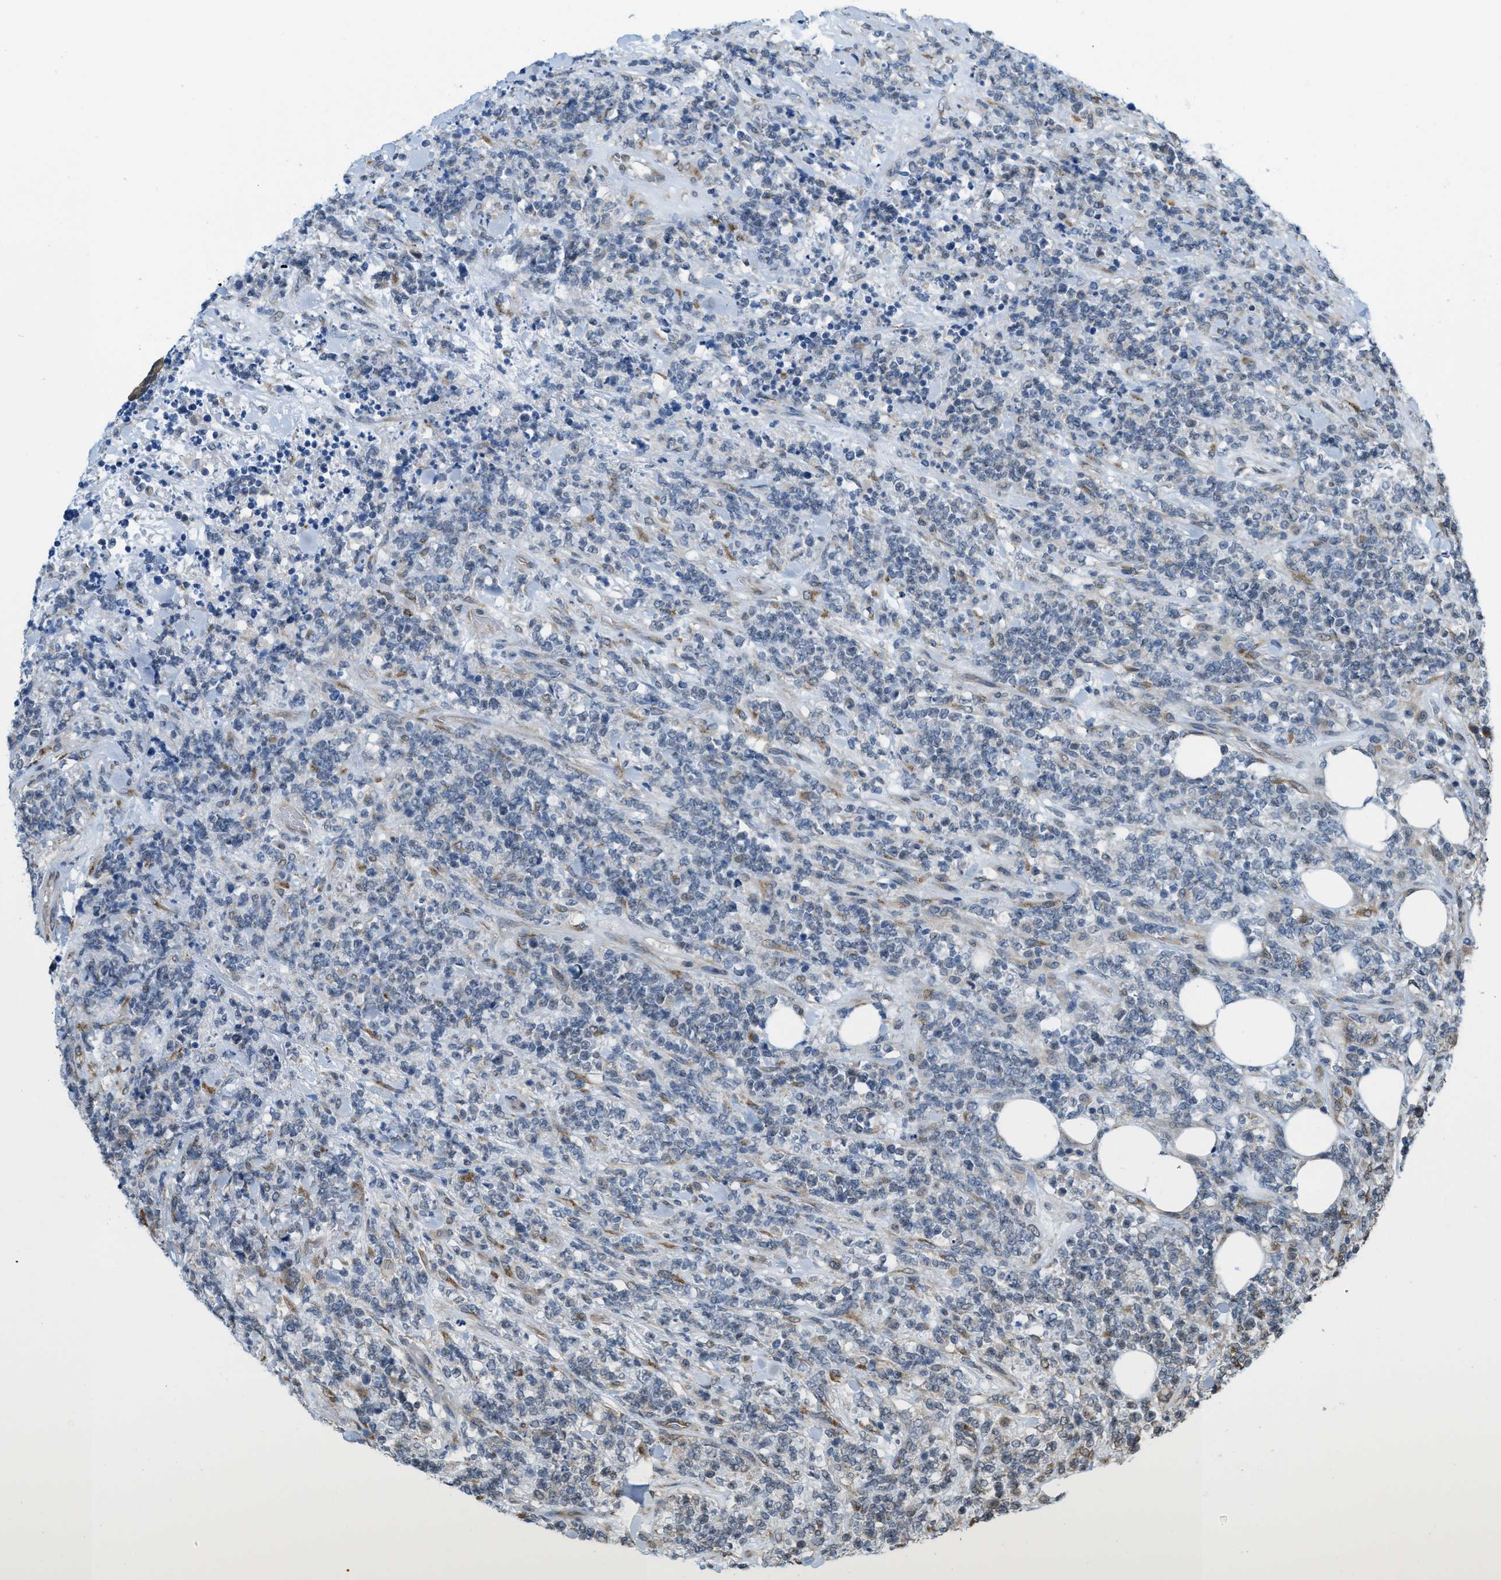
{"staining": {"intensity": "negative", "quantity": "none", "location": "none"}, "tissue": "lymphoma", "cell_type": "Tumor cells", "image_type": "cancer", "snomed": [{"axis": "morphology", "description": "Malignant lymphoma, non-Hodgkin's type, High grade"}, {"axis": "topography", "description": "Soft tissue"}], "caption": "An image of human malignant lymphoma, non-Hodgkin's type (high-grade) is negative for staining in tumor cells. (Stains: DAB (3,3'-diaminobenzidine) immunohistochemistry (IHC) with hematoxylin counter stain, Microscopy: brightfield microscopy at high magnification).", "gene": "IFNLR1", "patient": {"sex": "male", "age": 18}}